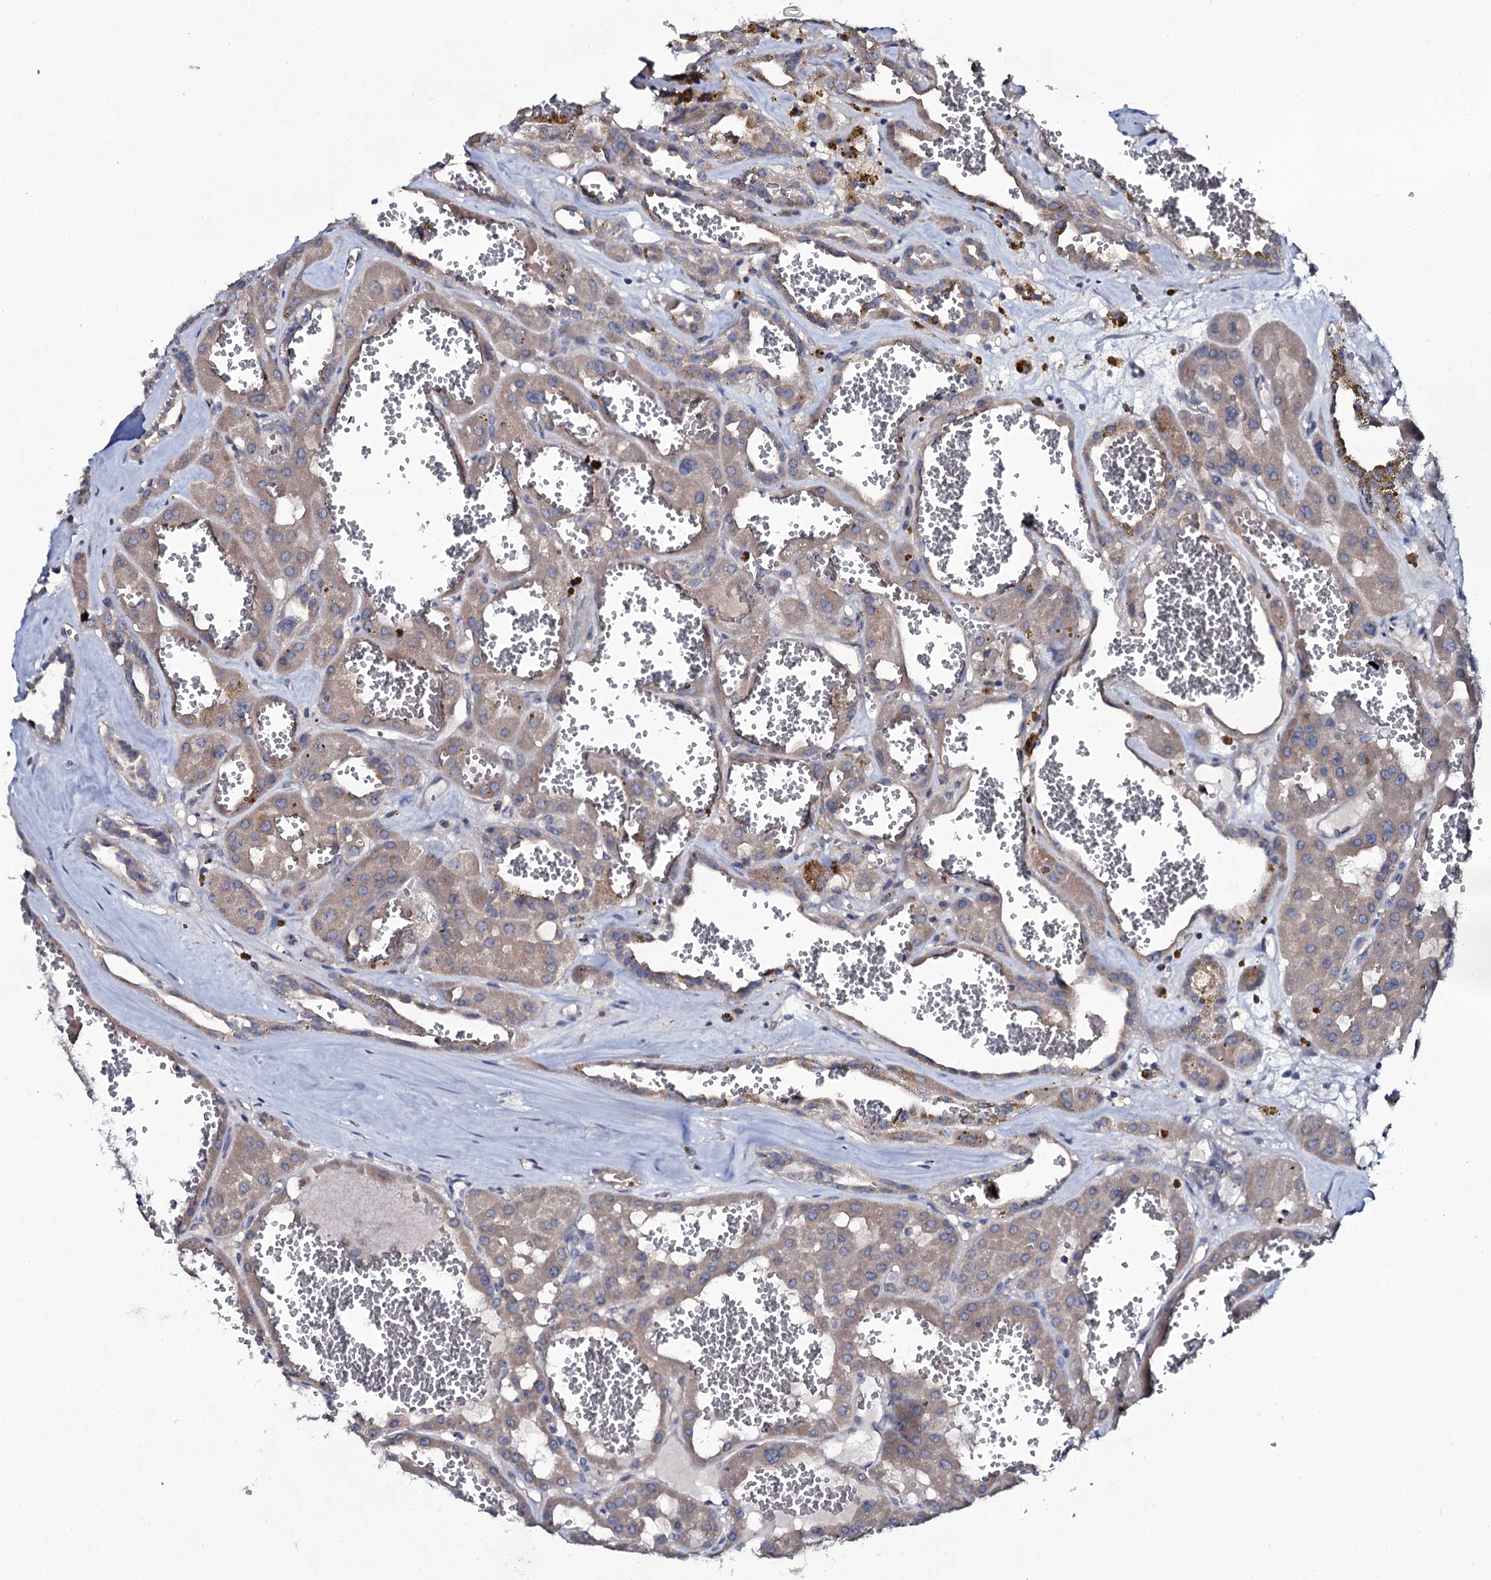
{"staining": {"intensity": "weak", "quantity": ">75%", "location": "cytoplasmic/membranous"}, "tissue": "renal cancer", "cell_type": "Tumor cells", "image_type": "cancer", "snomed": [{"axis": "morphology", "description": "Carcinoma, NOS"}, {"axis": "topography", "description": "Kidney"}], "caption": "The image demonstrates a brown stain indicating the presence of a protein in the cytoplasmic/membranous of tumor cells in renal carcinoma.", "gene": "SNAP23", "patient": {"sex": "female", "age": 75}}